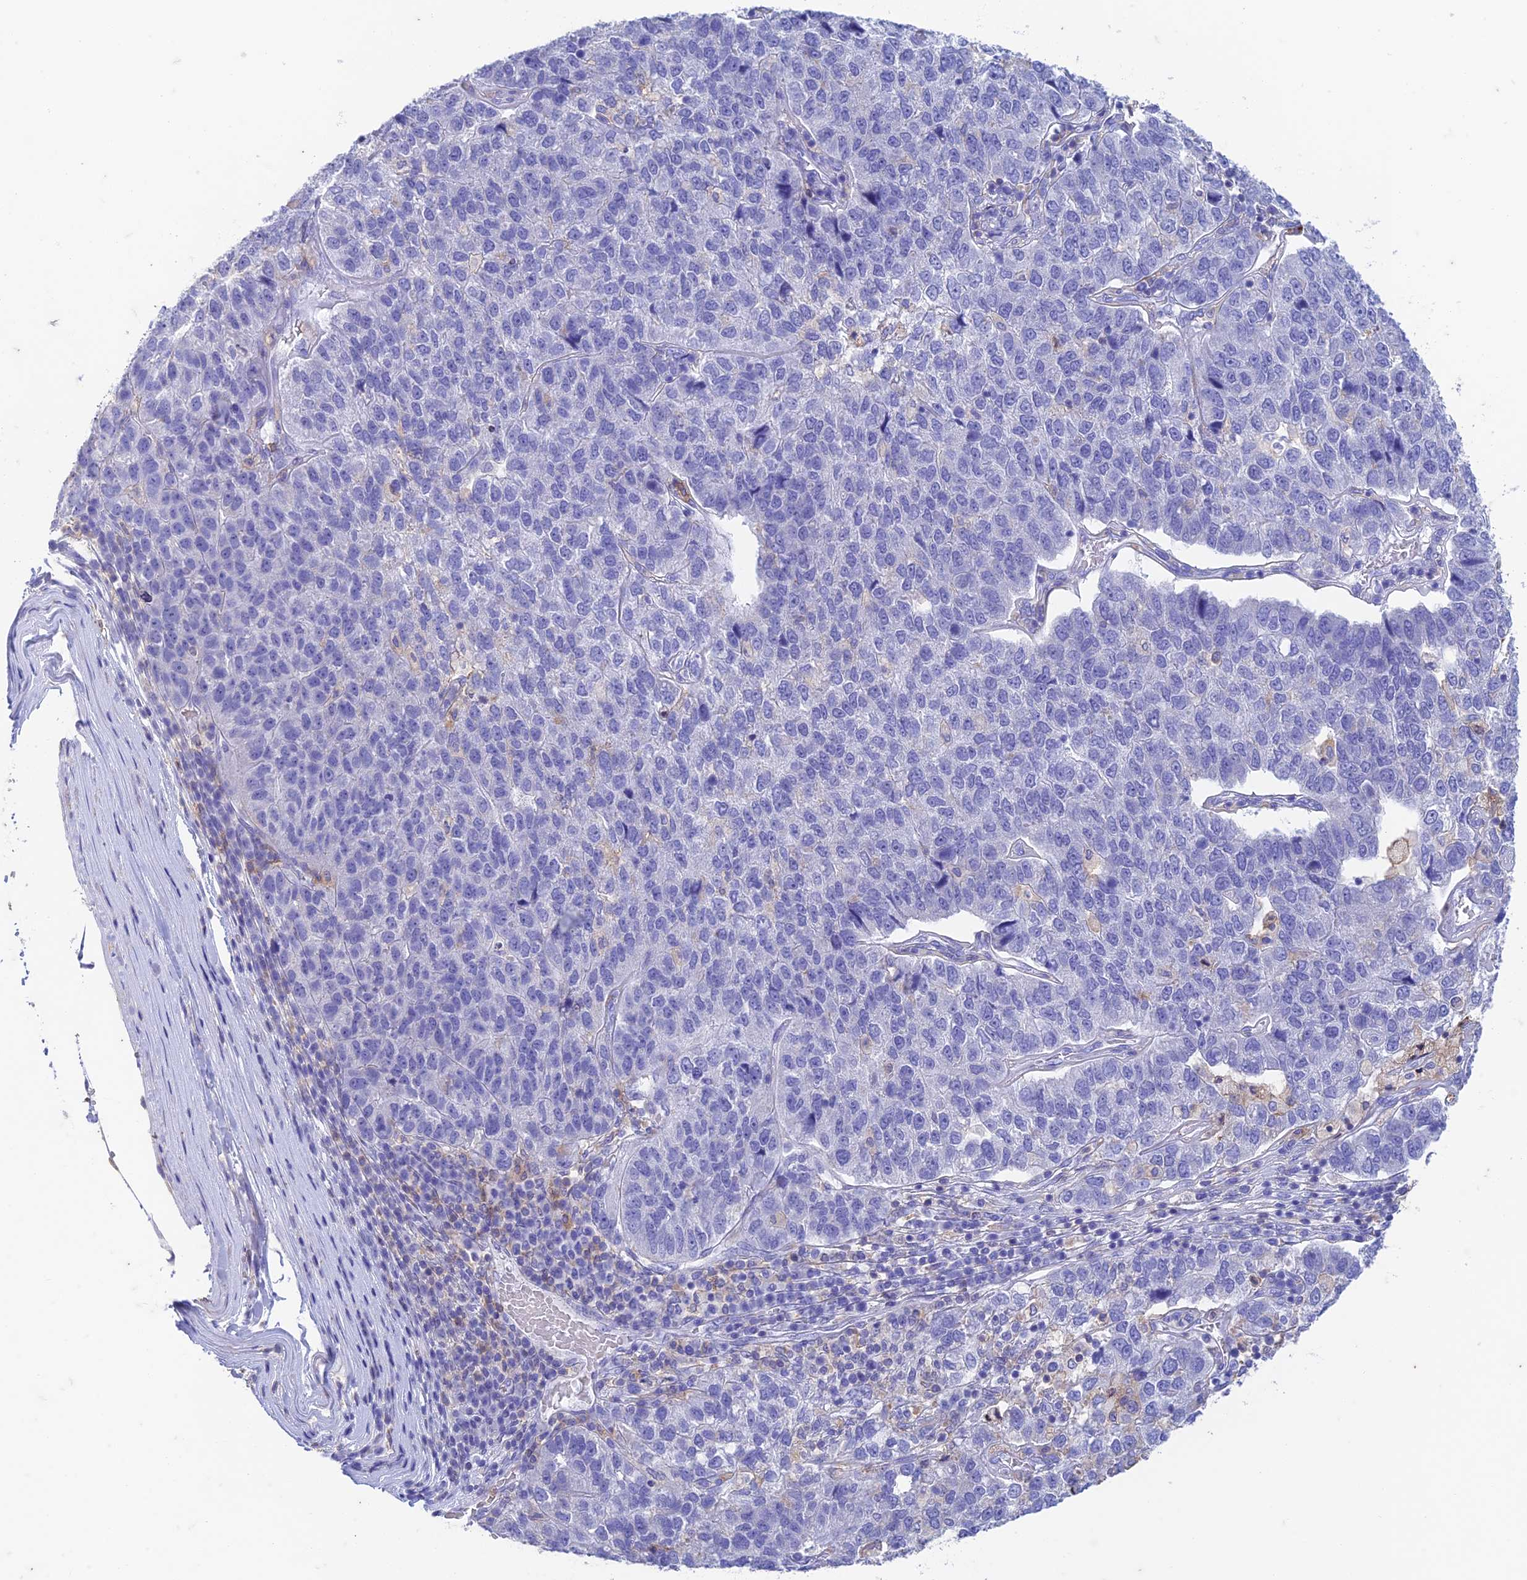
{"staining": {"intensity": "negative", "quantity": "none", "location": "none"}, "tissue": "pancreatic cancer", "cell_type": "Tumor cells", "image_type": "cancer", "snomed": [{"axis": "morphology", "description": "Adenocarcinoma, NOS"}, {"axis": "topography", "description": "Pancreas"}], "caption": "Micrograph shows no significant protein expression in tumor cells of pancreatic adenocarcinoma.", "gene": "FGF7", "patient": {"sex": "female", "age": 61}}